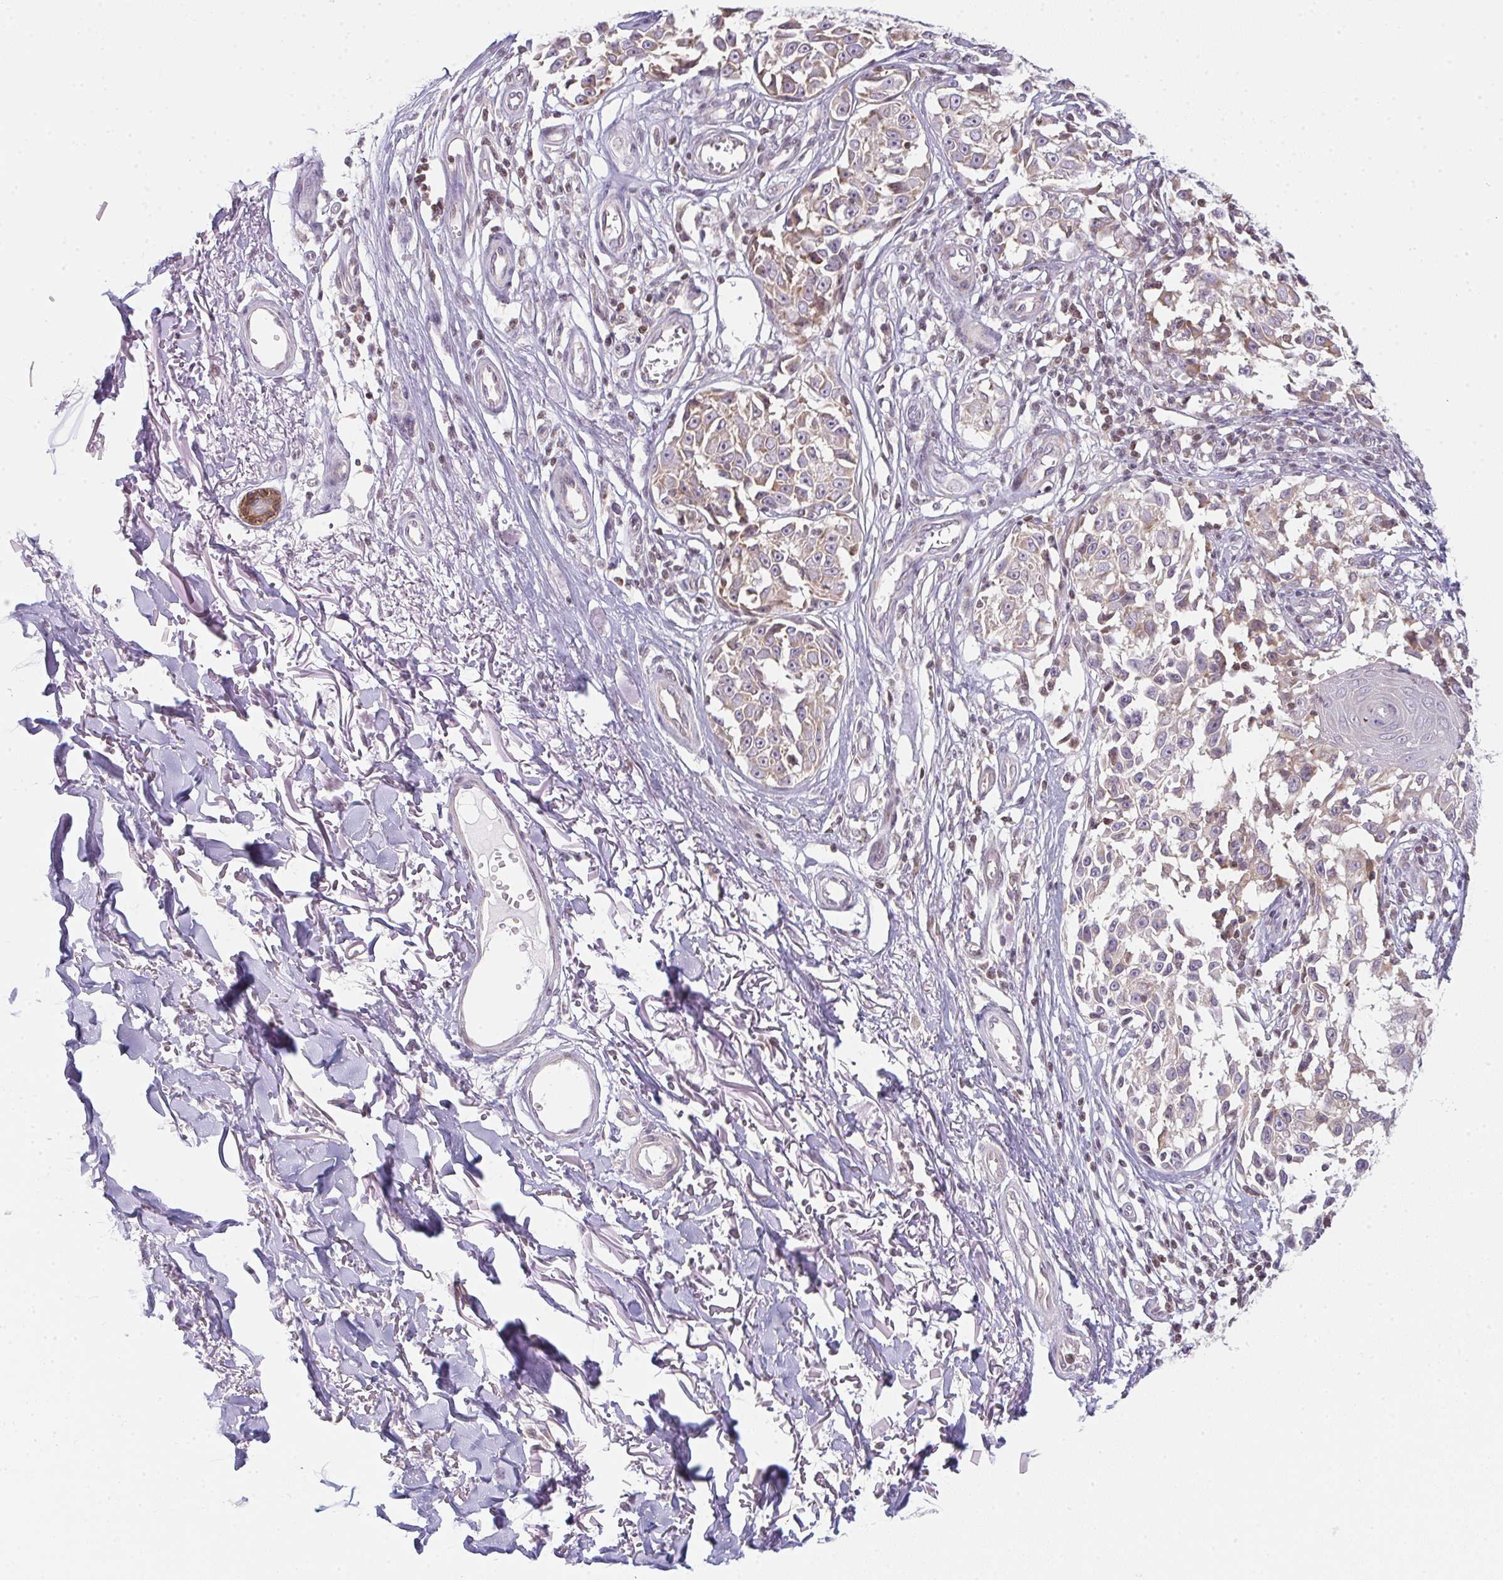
{"staining": {"intensity": "weak", "quantity": ">75%", "location": "cytoplasmic/membranous"}, "tissue": "melanoma", "cell_type": "Tumor cells", "image_type": "cancer", "snomed": [{"axis": "morphology", "description": "Malignant melanoma, NOS"}, {"axis": "topography", "description": "Skin"}], "caption": "Malignant melanoma tissue reveals weak cytoplasmic/membranous expression in approximately >75% of tumor cells, visualized by immunohistochemistry.", "gene": "TMEM237", "patient": {"sex": "male", "age": 73}}